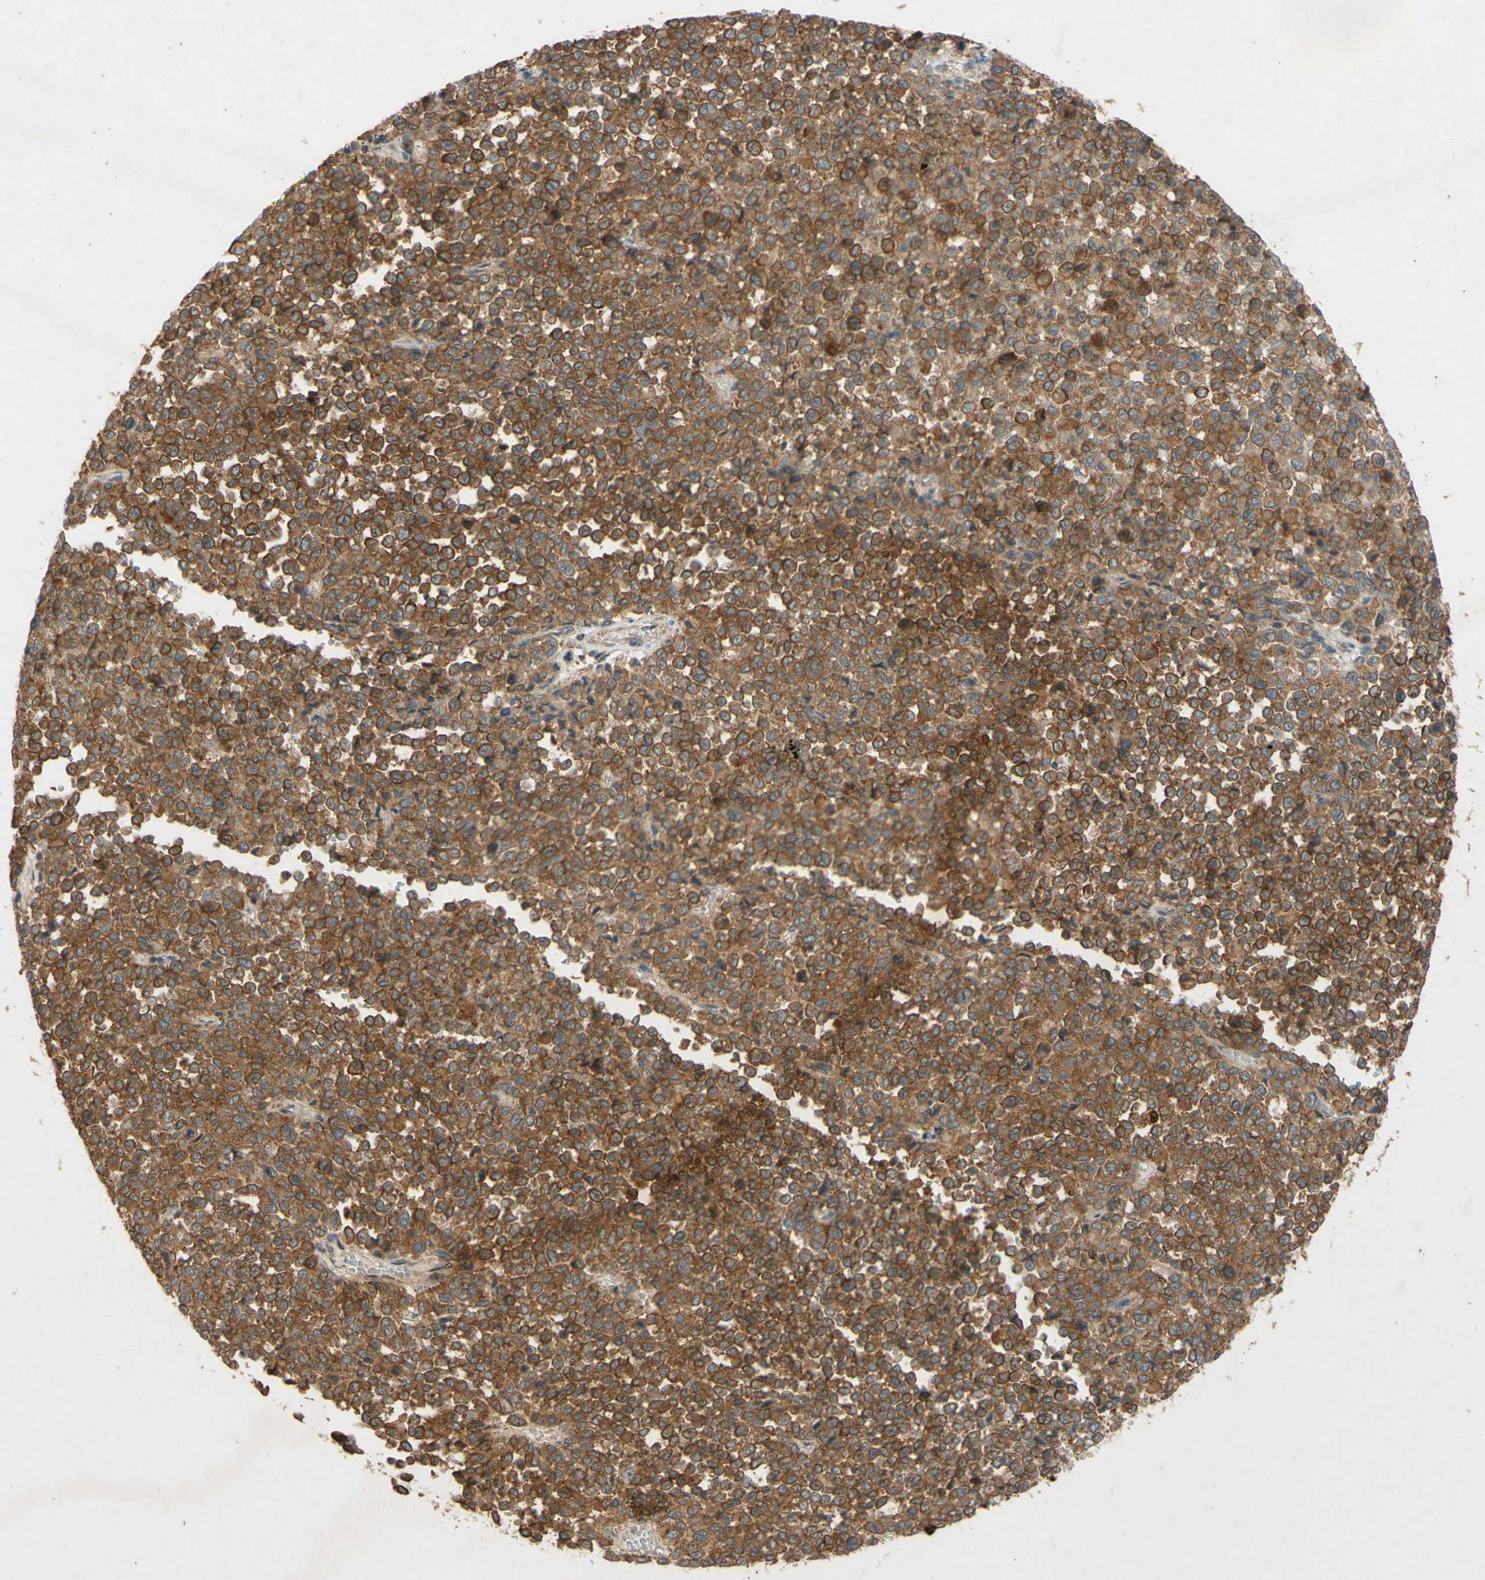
{"staining": {"intensity": "moderate", "quantity": ">75%", "location": "cytoplasmic/membranous"}, "tissue": "melanoma", "cell_type": "Tumor cells", "image_type": "cancer", "snomed": [{"axis": "morphology", "description": "Malignant melanoma, Metastatic site"}, {"axis": "topography", "description": "Pancreas"}], "caption": "A micrograph showing moderate cytoplasmic/membranous staining in approximately >75% of tumor cells in melanoma, as visualized by brown immunohistochemical staining.", "gene": "ATP6V1F", "patient": {"sex": "female", "age": 30}}